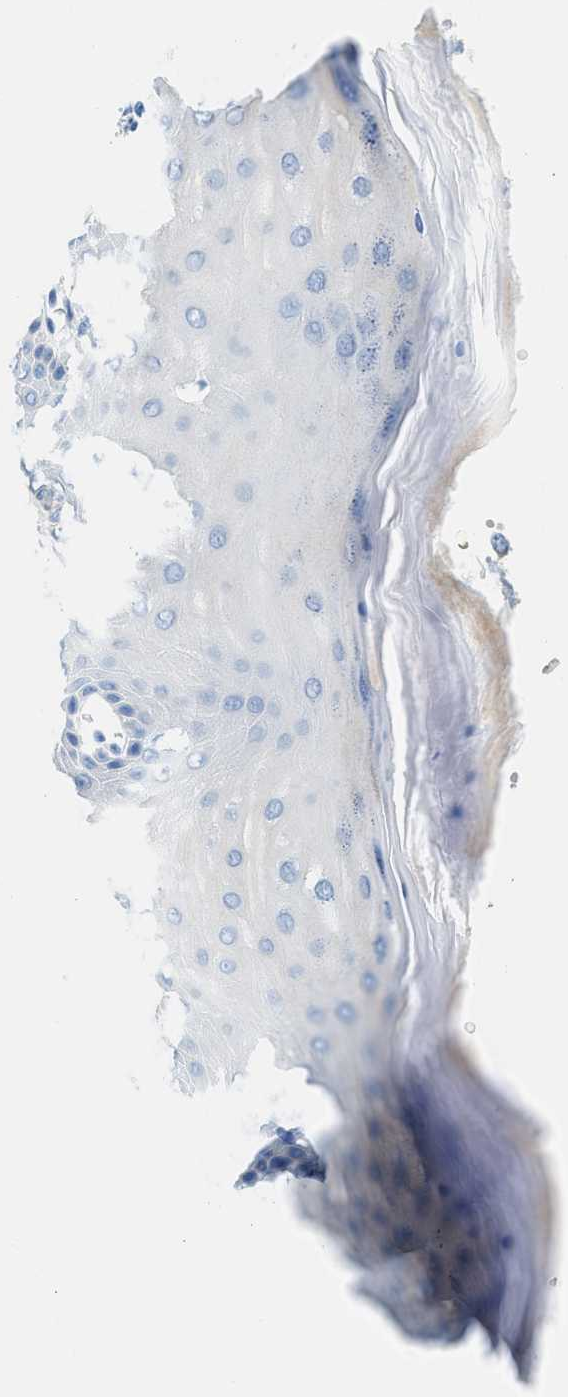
{"staining": {"intensity": "negative", "quantity": "none", "location": "none"}, "tissue": "cervix", "cell_type": "Squamous epithelial cells", "image_type": "normal", "snomed": [{"axis": "morphology", "description": "Normal tissue, NOS"}, {"axis": "topography", "description": "Cervix"}], "caption": "Protein analysis of unremarkable cervix demonstrates no significant staining in squamous epithelial cells. (DAB (3,3'-diaminobenzidine) immunohistochemistry with hematoxylin counter stain).", "gene": "STXBP2", "patient": {"sex": "female", "age": 55}}